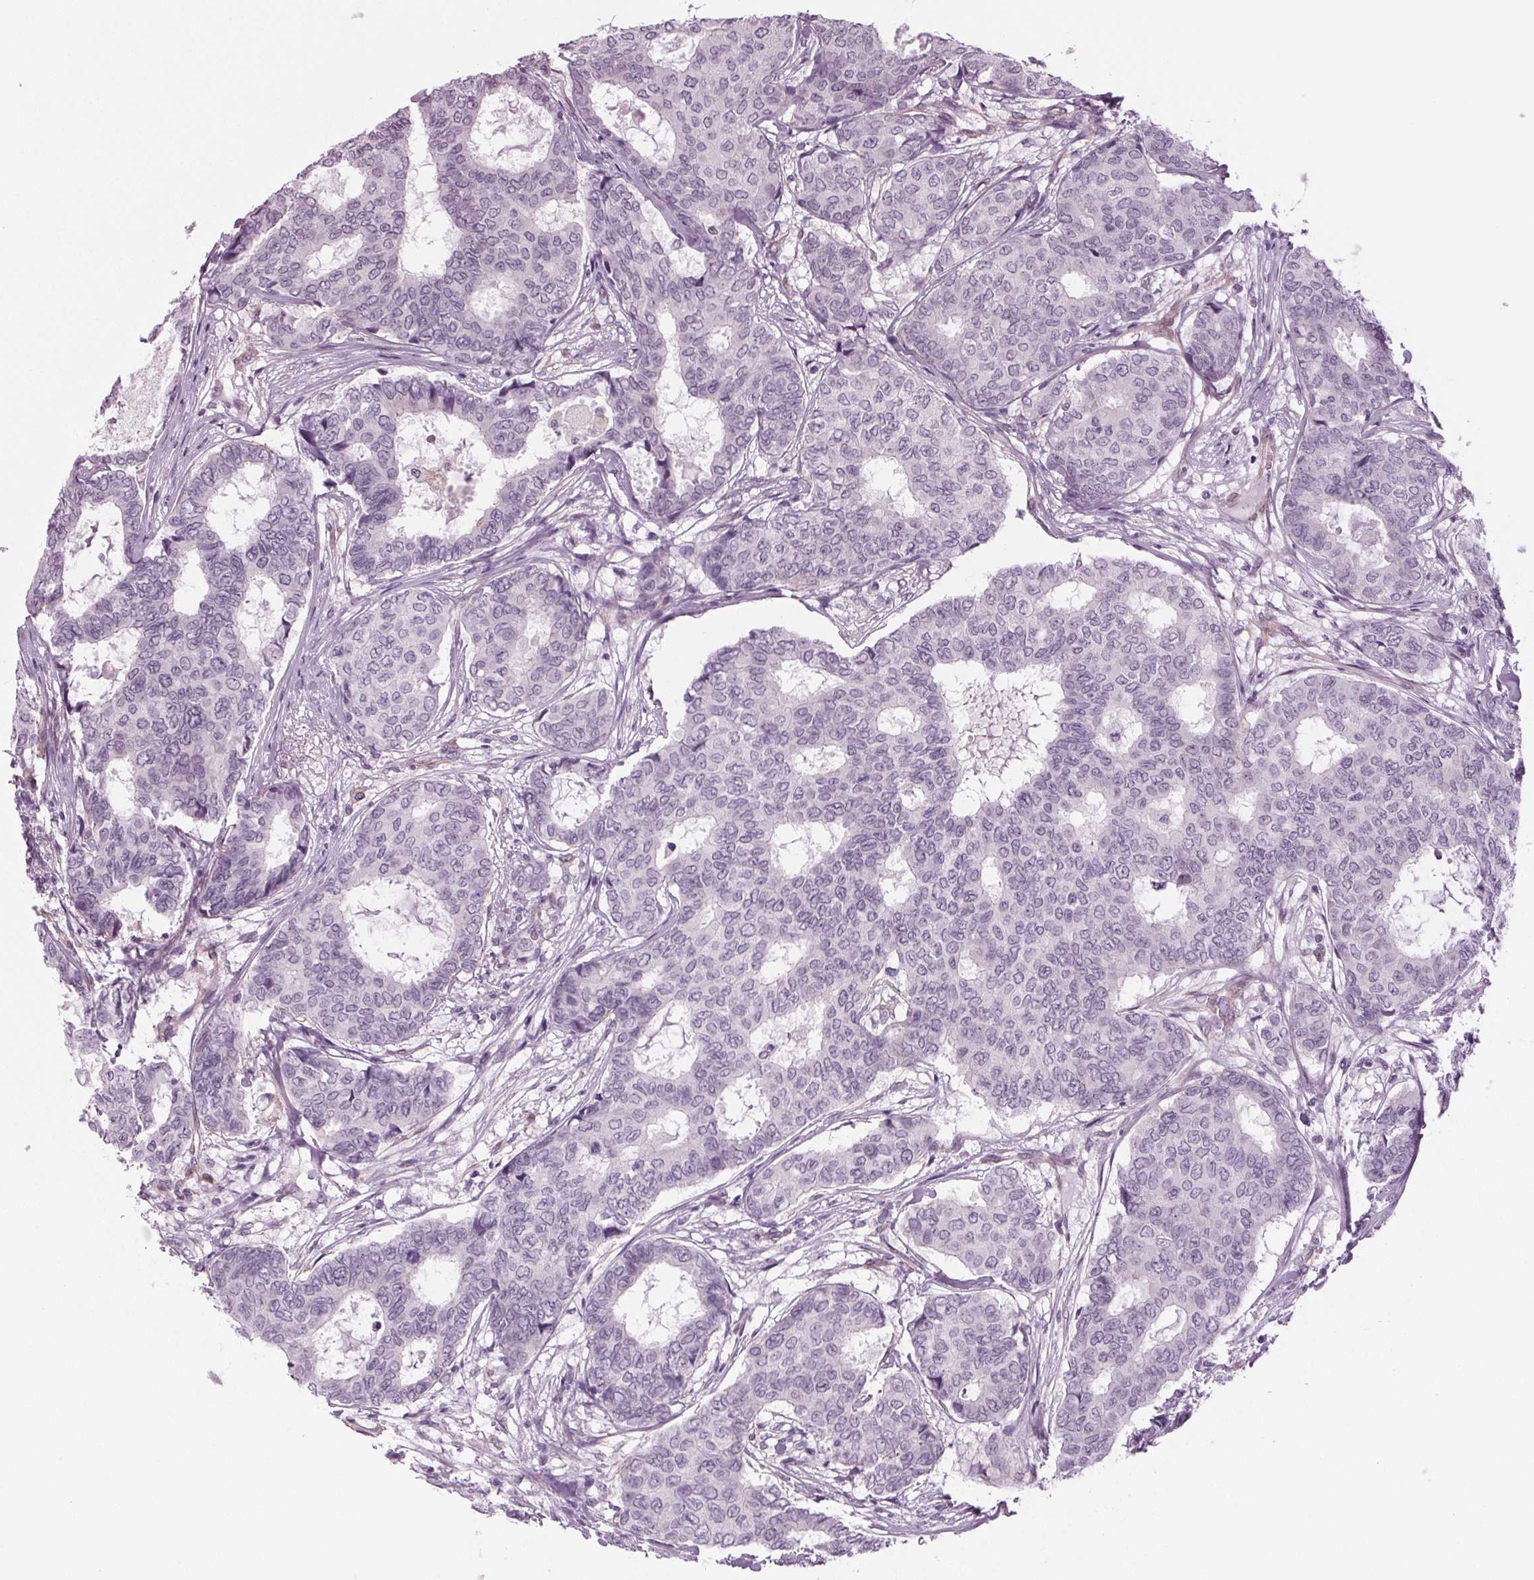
{"staining": {"intensity": "negative", "quantity": "none", "location": "none"}, "tissue": "breast cancer", "cell_type": "Tumor cells", "image_type": "cancer", "snomed": [{"axis": "morphology", "description": "Duct carcinoma"}, {"axis": "topography", "description": "Breast"}], "caption": "High magnification brightfield microscopy of breast cancer (infiltrating ductal carcinoma) stained with DAB (brown) and counterstained with hematoxylin (blue): tumor cells show no significant positivity.", "gene": "BHLHE22", "patient": {"sex": "female", "age": 75}}